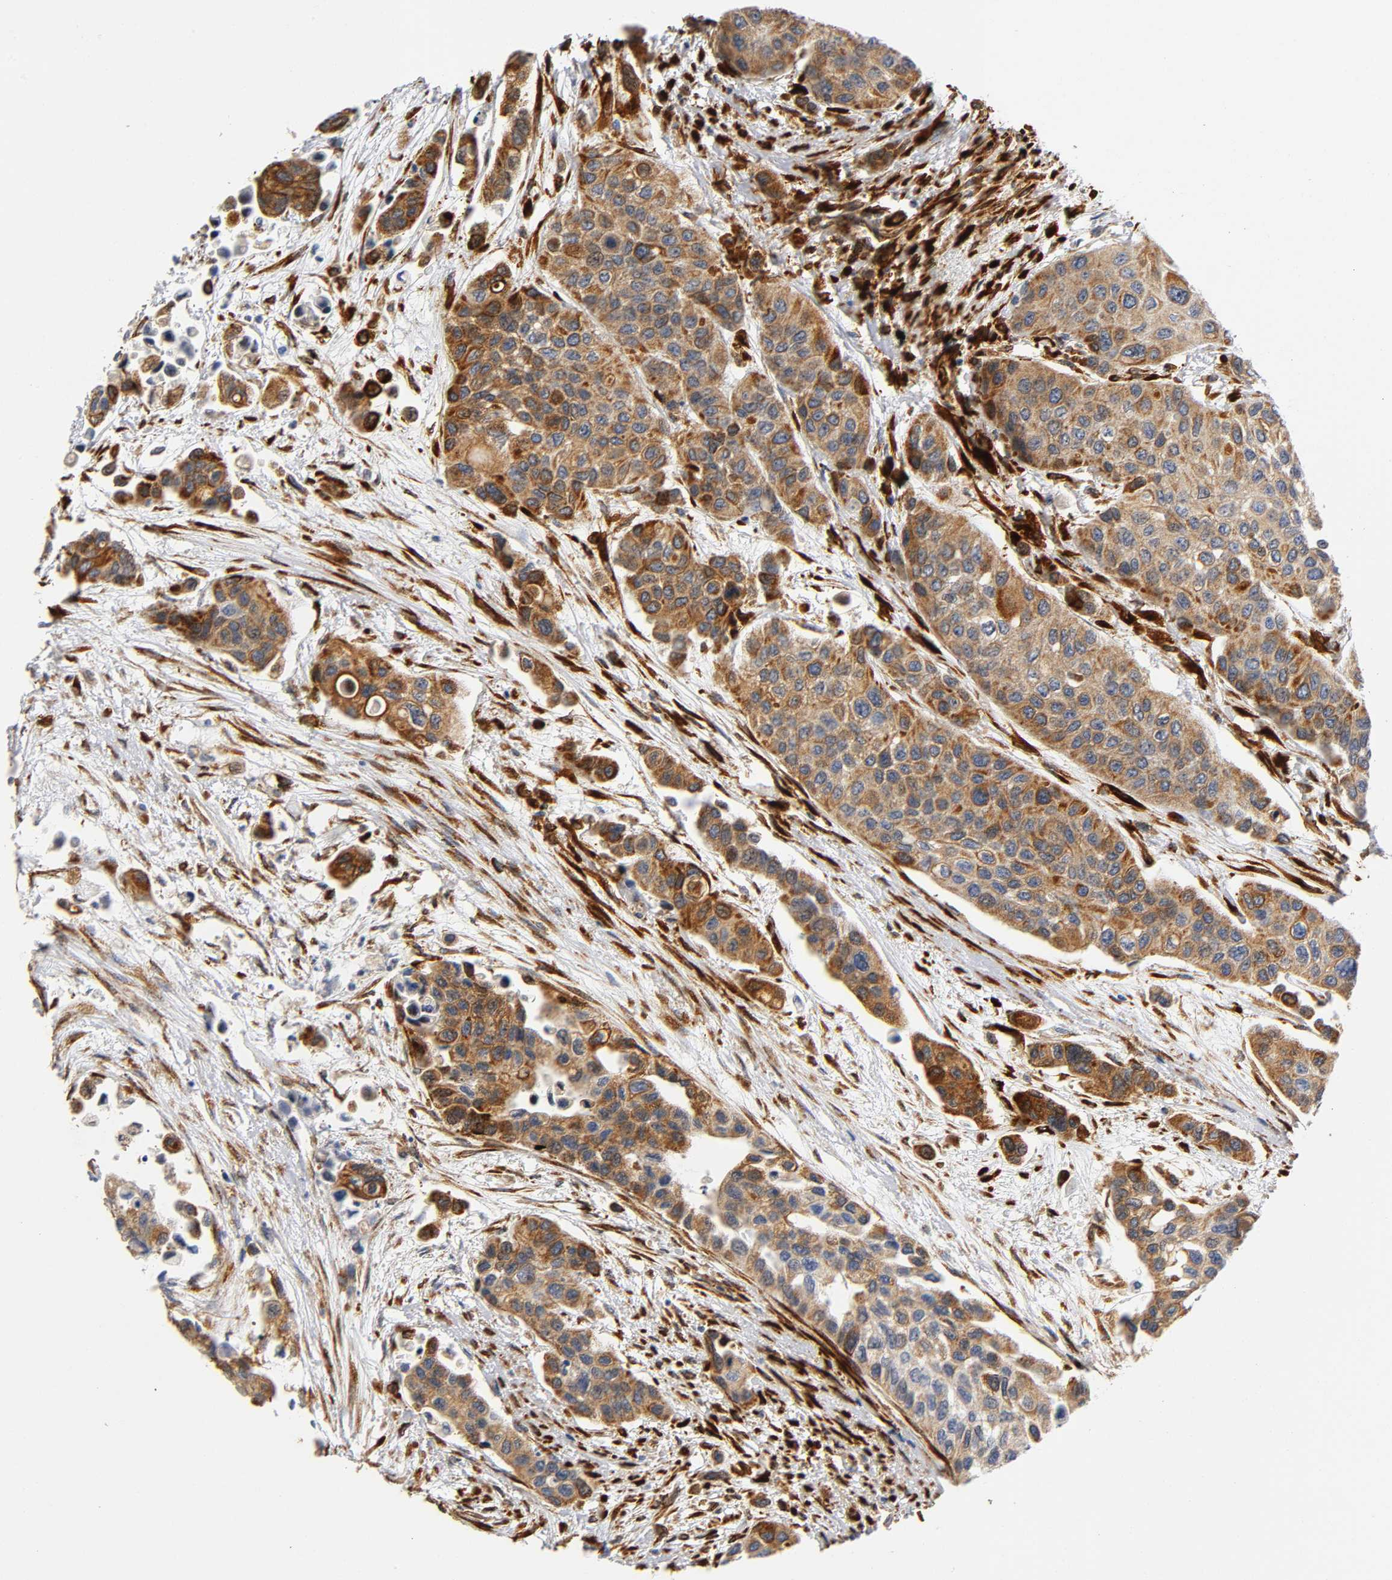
{"staining": {"intensity": "moderate", "quantity": ">75%", "location": "cytoplasmic/membranous"}, "tissue": "urothelial cancer", "cell_type": "Tumor cells", "image_type": "cancer", "snomed": [{"axis": "morphology", "description": "Urothelial carcinoma, High grade"}, {"axis": "topography", "description": "Urinary bladder"}], "caption": "The image shows a brown stain indicating the presence of a protein in the cytoplasmic/membranous of tumor cells in high-grade urothelial carcinoma.", "gene": "SOS2", "patient": {"sex": "female", "age": 56}}